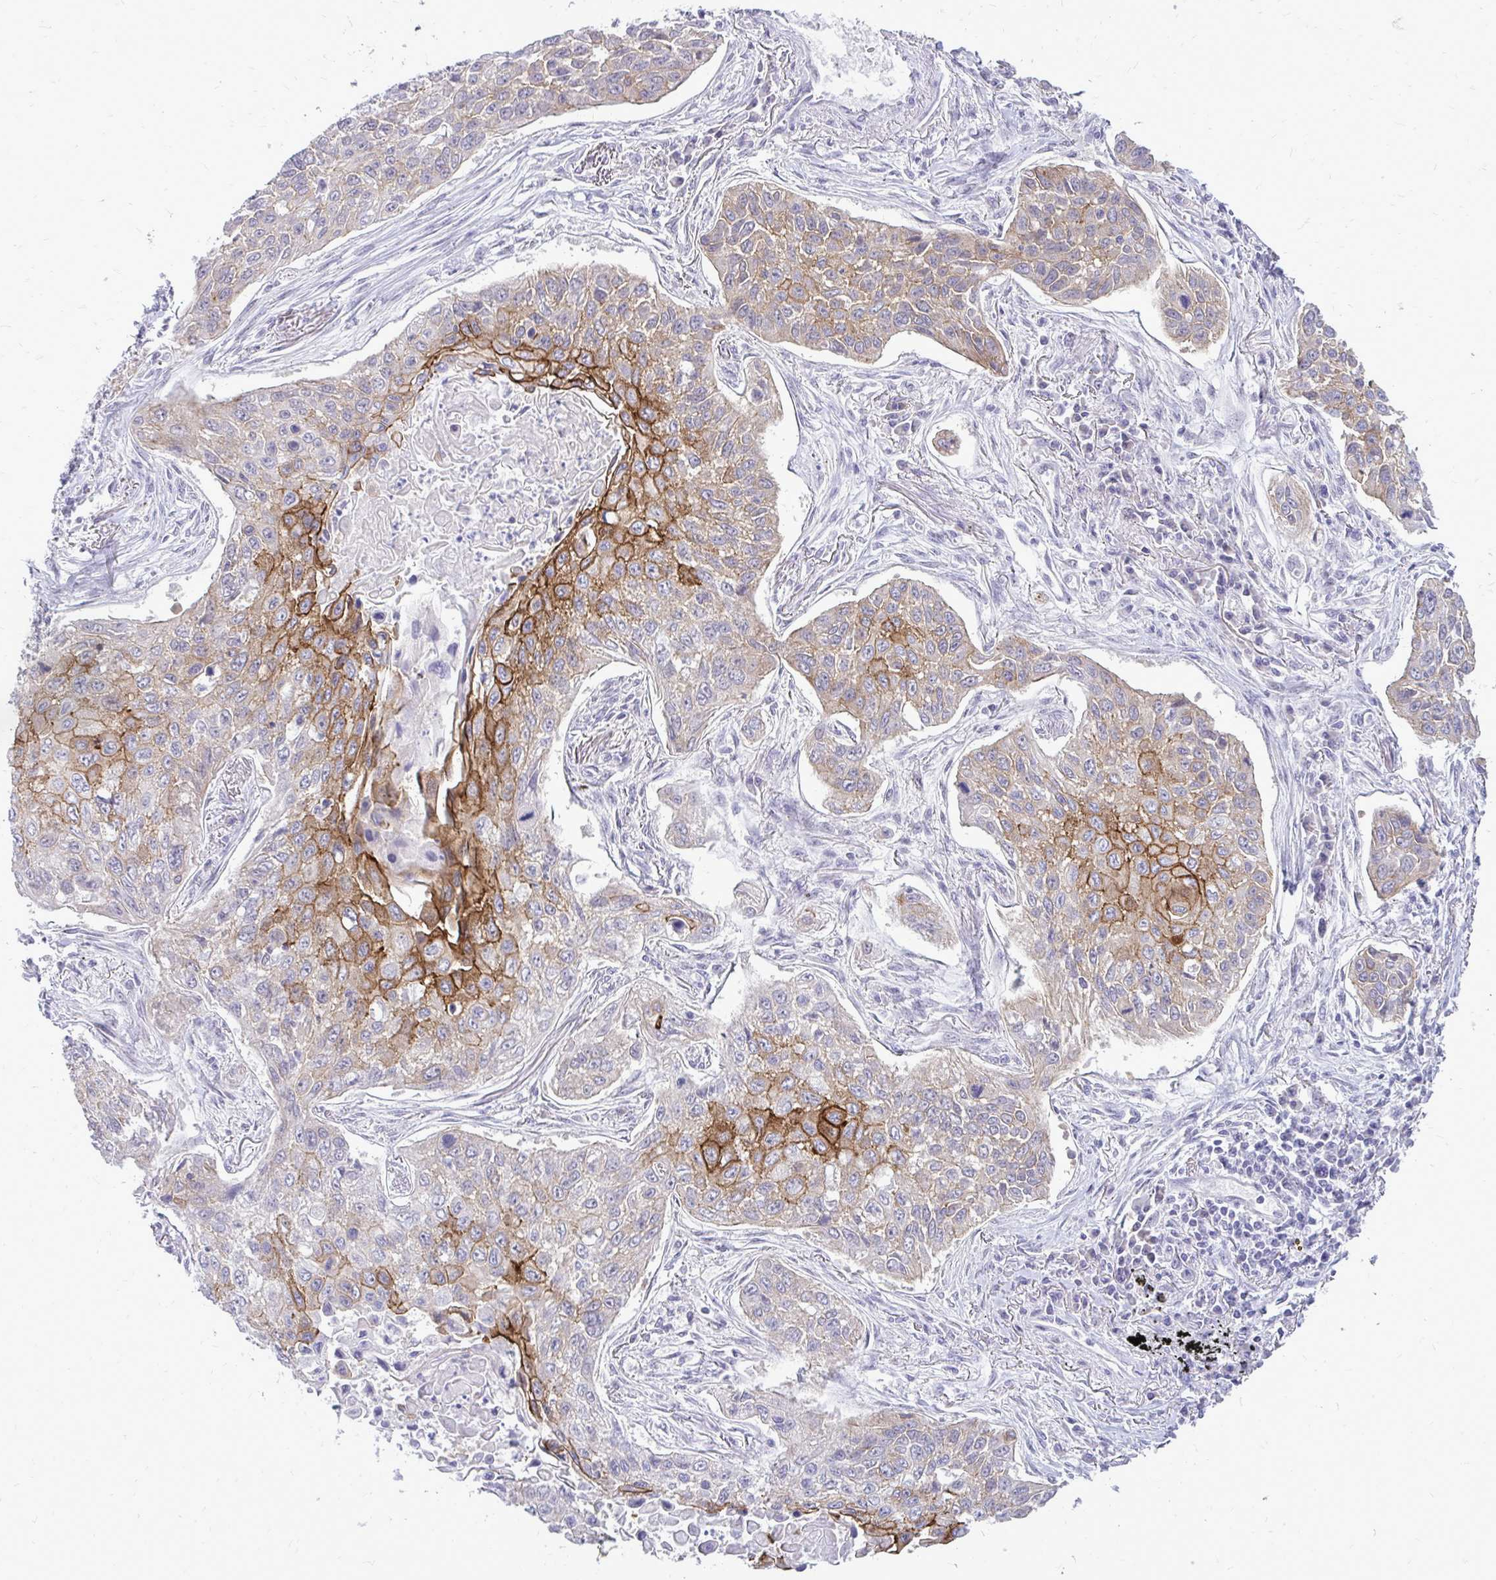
{"staining": {"intensity": "strong", "quantity": "<25%", "location": "cytoplasmic/membranous"}, "tissue": "lung cancer", "cell_type": "Tumor cells", "image_type": "cancer", "snomed": [{"axis": "morphology", "description": "Squamous cell carcinoma, NOS"}, {"axis": "topography", "description": "Lung"}], "caption": "Brown immunohistochemical staining in human lung cancer (squamous cell carcinoma) exhibits strong cytoplasmic/membranous expression in about <25% of tumor cells.", "gene": "SPTBN2", "patient": {"sex": "male", "age": 75}}